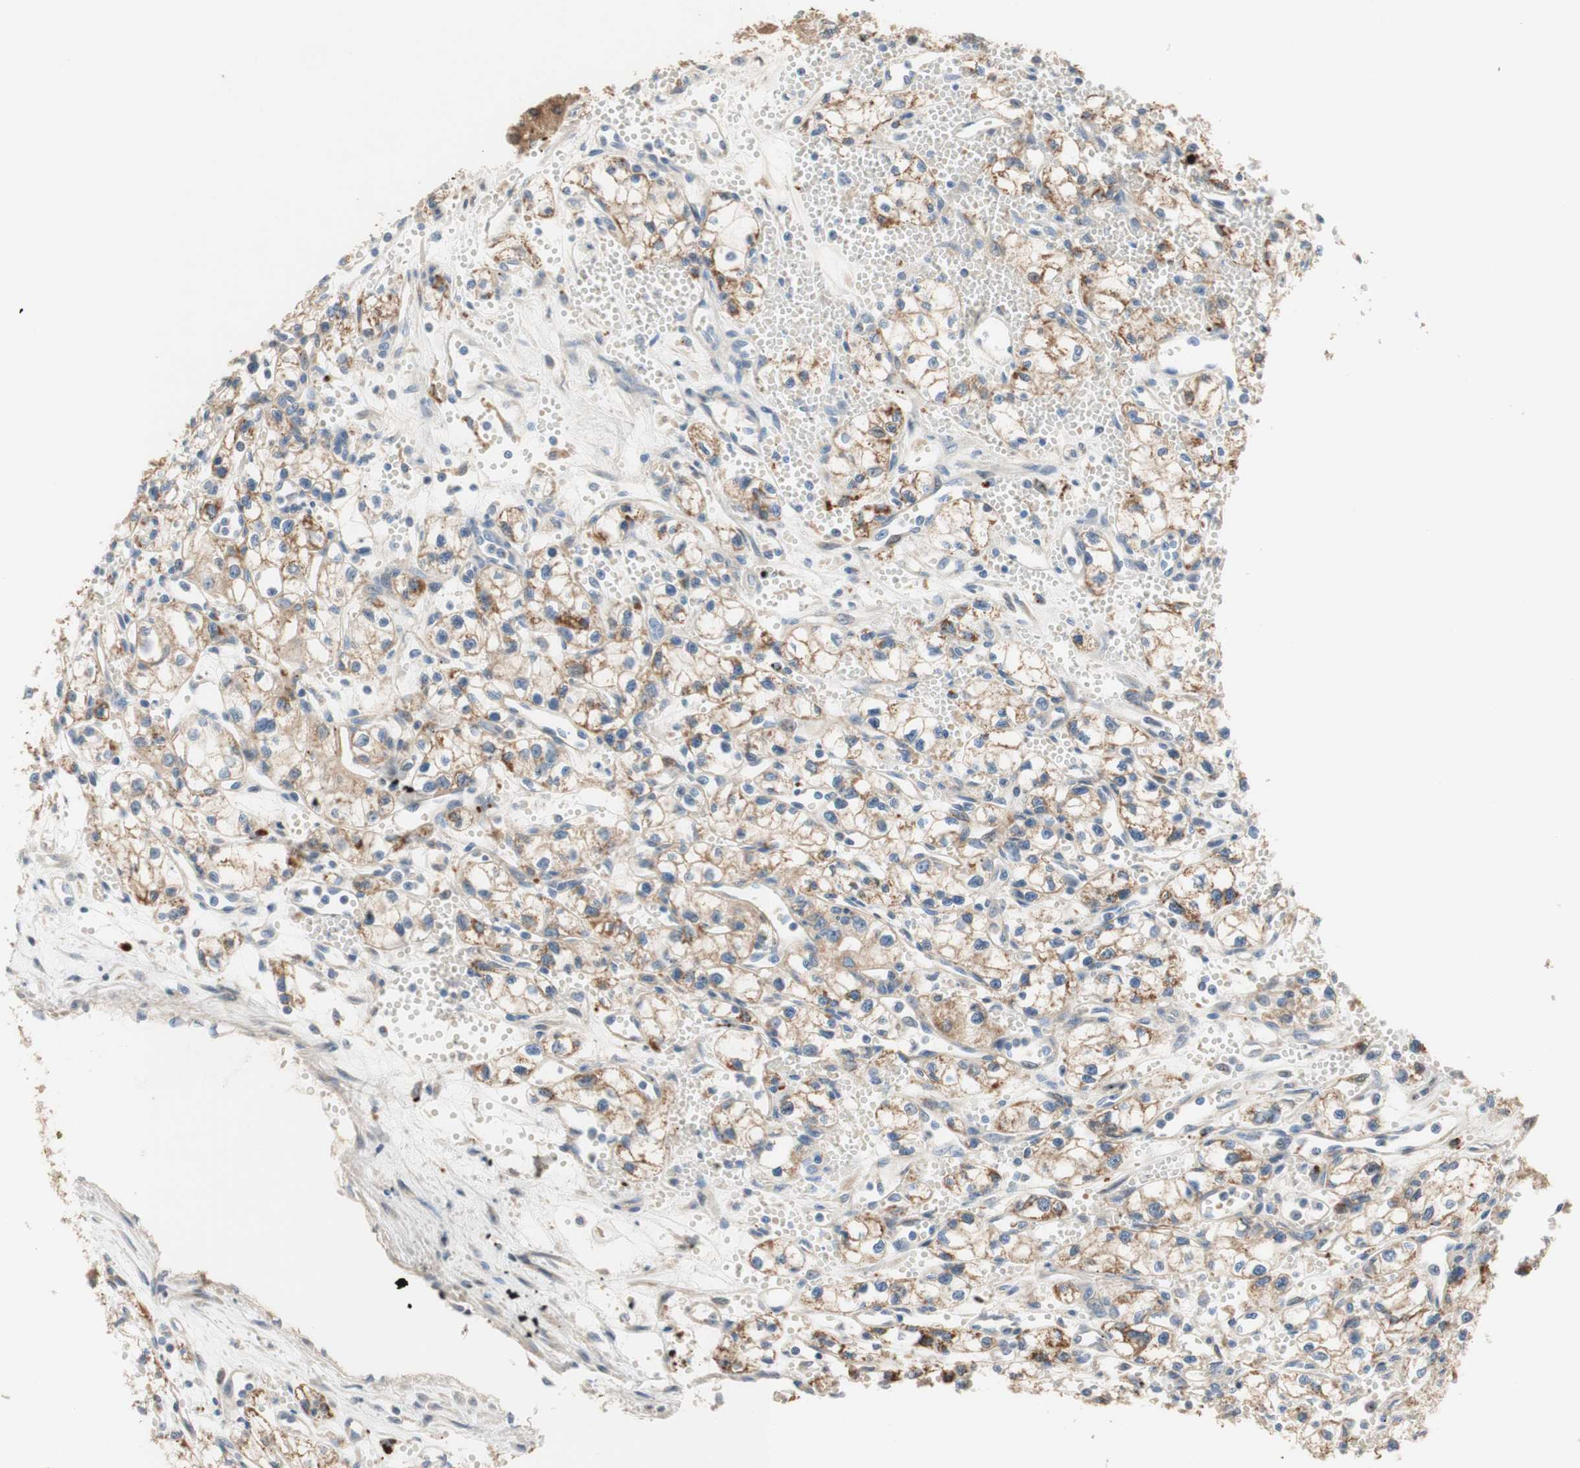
{"staining": {"intensity": "moderate", "quantity": "<25%", "location": "cytoplasmic/membranous"}, "tissue": "renal cancer", "cell_type": "Tumor cells", "image_type": "cancer", "snomed": [{"axis": "morphology", "description": "Normal tissue, NOS"}, {"axis": "morphology", "description": "Adenocarcinoma, NOS"}, {"axis": "topography", "description": "Kidney"}], "caption": "Human renal adenocarcinoma stained with a brown dye shows moderate cytoplasmic/membranous positive staining in about <25% of tumor cells.", "gene": "PTPN21", "patient": {"sex": "male", "age": 59}}